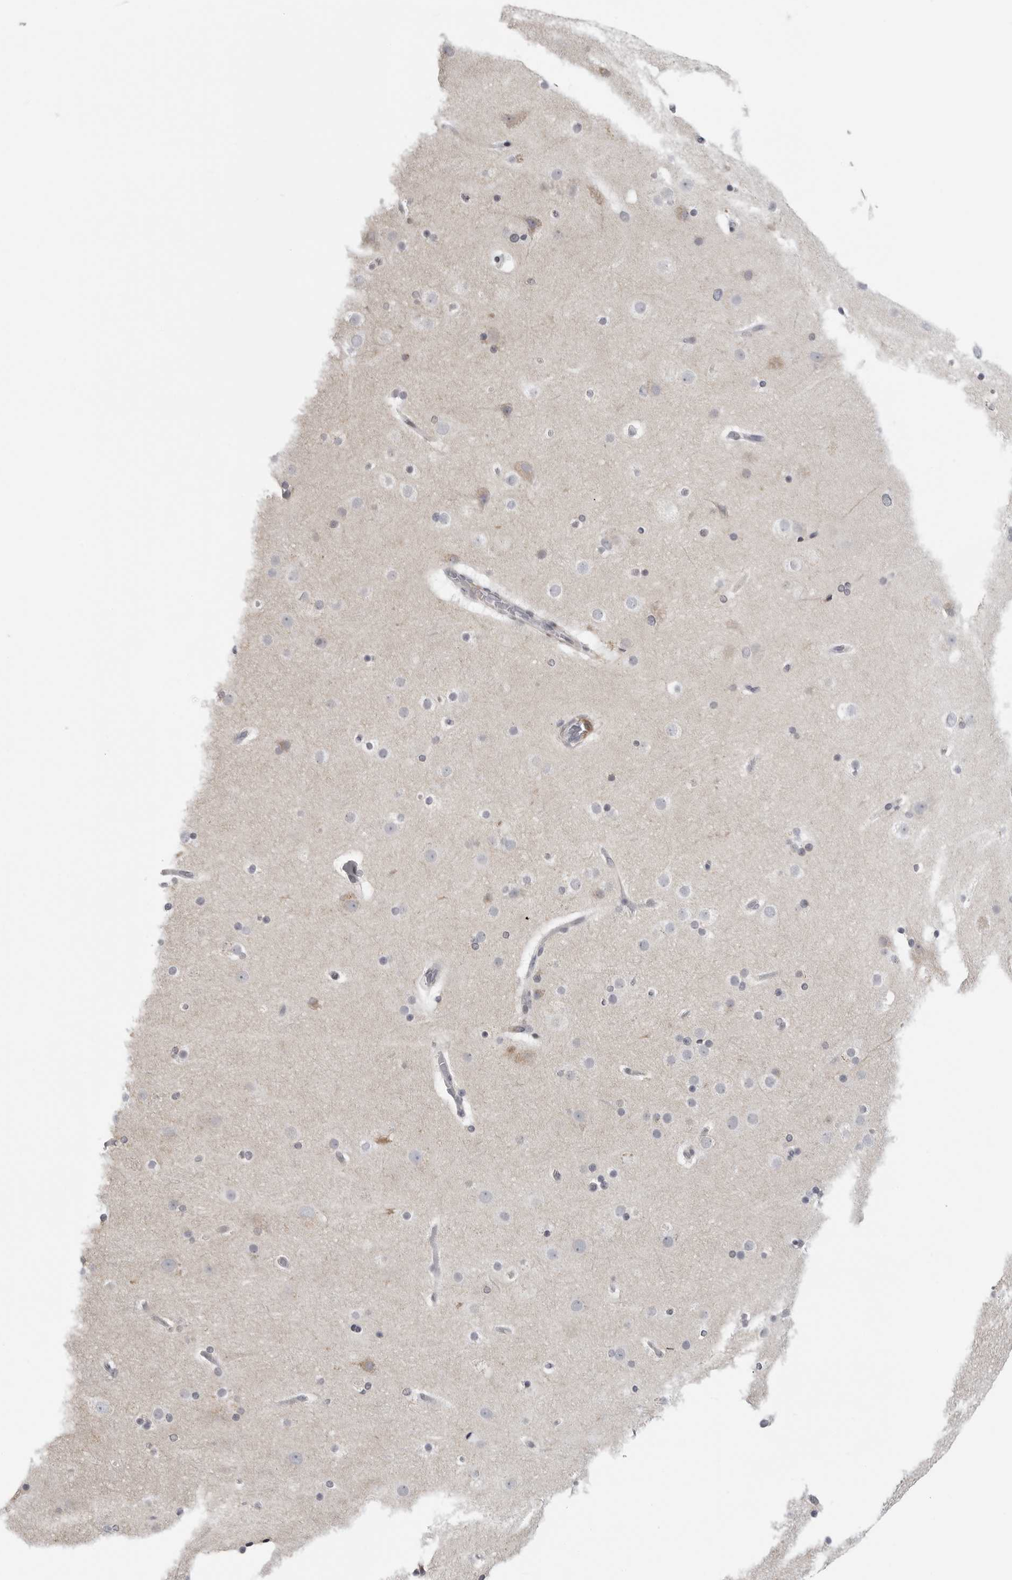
{"staining": {"intensity": "weak", "quantity": ">75%", "location": "cytoplasmic/membranous"}, "tissue": "cerebral cortex", "cell_type": "Endothelial cells", "image_type": "normal", "snomed": [{"axis": "morphology", "description": "Normal tissue, NOS"}, {"axis": "topography", "description": "Cerebral cortex"}], "caption": "Immunohistochemical staining of benign cerebral cortex reveals weak cytoplasmic/membranous protein expression in about >75% of endothelial cells.", "gene": "MAP7D1", "patient": {"sex": "male", "age": 57}}